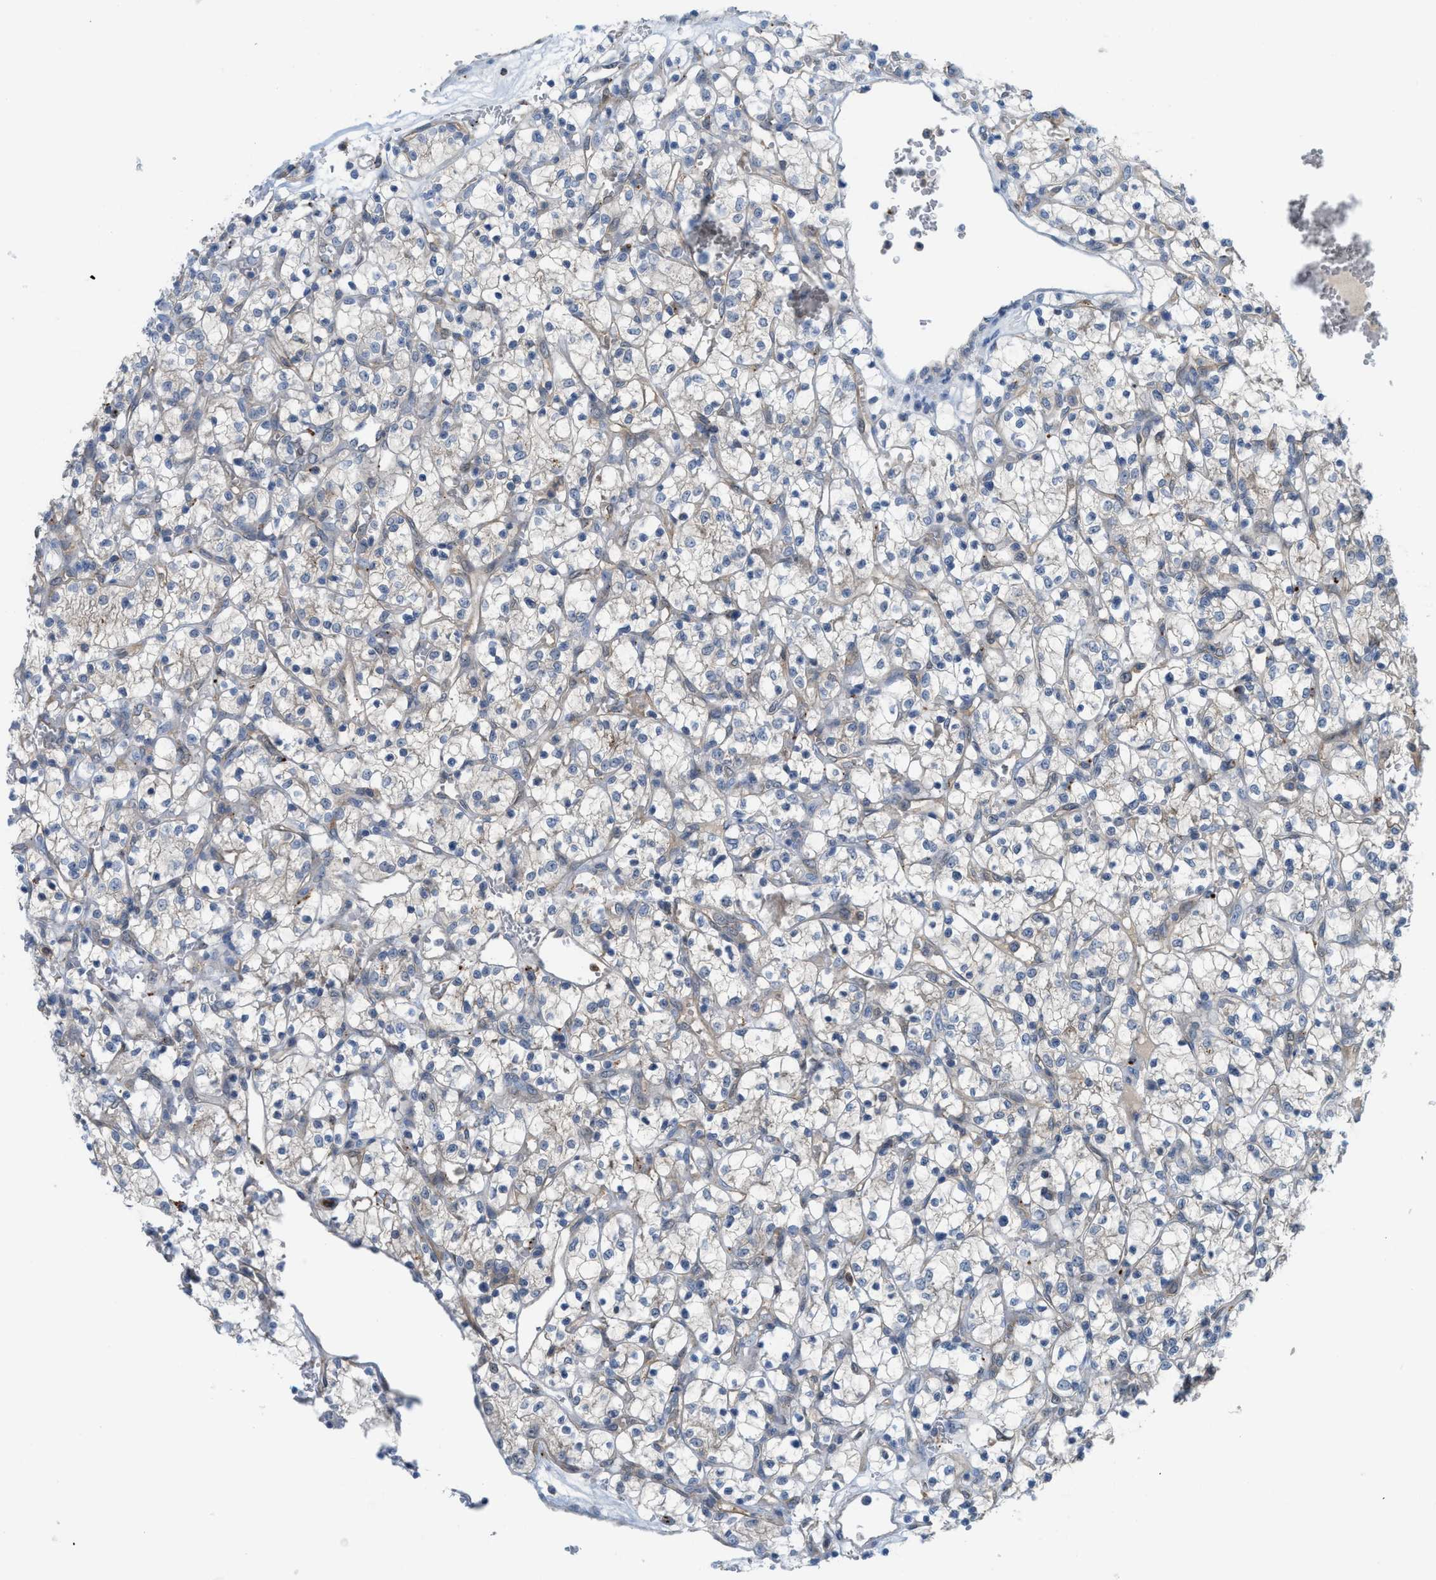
{"staining": {"intensity": "weak", "quantity": "25%-75%", "location": "cytoplasmic/membranous"}, "tissue": "renal cancer", "cell_type": "Tumor cells", "image_type": "cancer", "snomed": [{"axis": "morphology", "description": "Adenocarcinoma, NOS"}, {"axis": "topography", "description": "Kidney"}], "caption": "Adenocarcinoma (renal) tissue reveals weak cytoplasmic/membranous expression in approximately 25%-75% of tumor cells, visualized by immunohistochemistry.", "gene": "CSTB", "patient": {"sex": "female", "age": 69}}